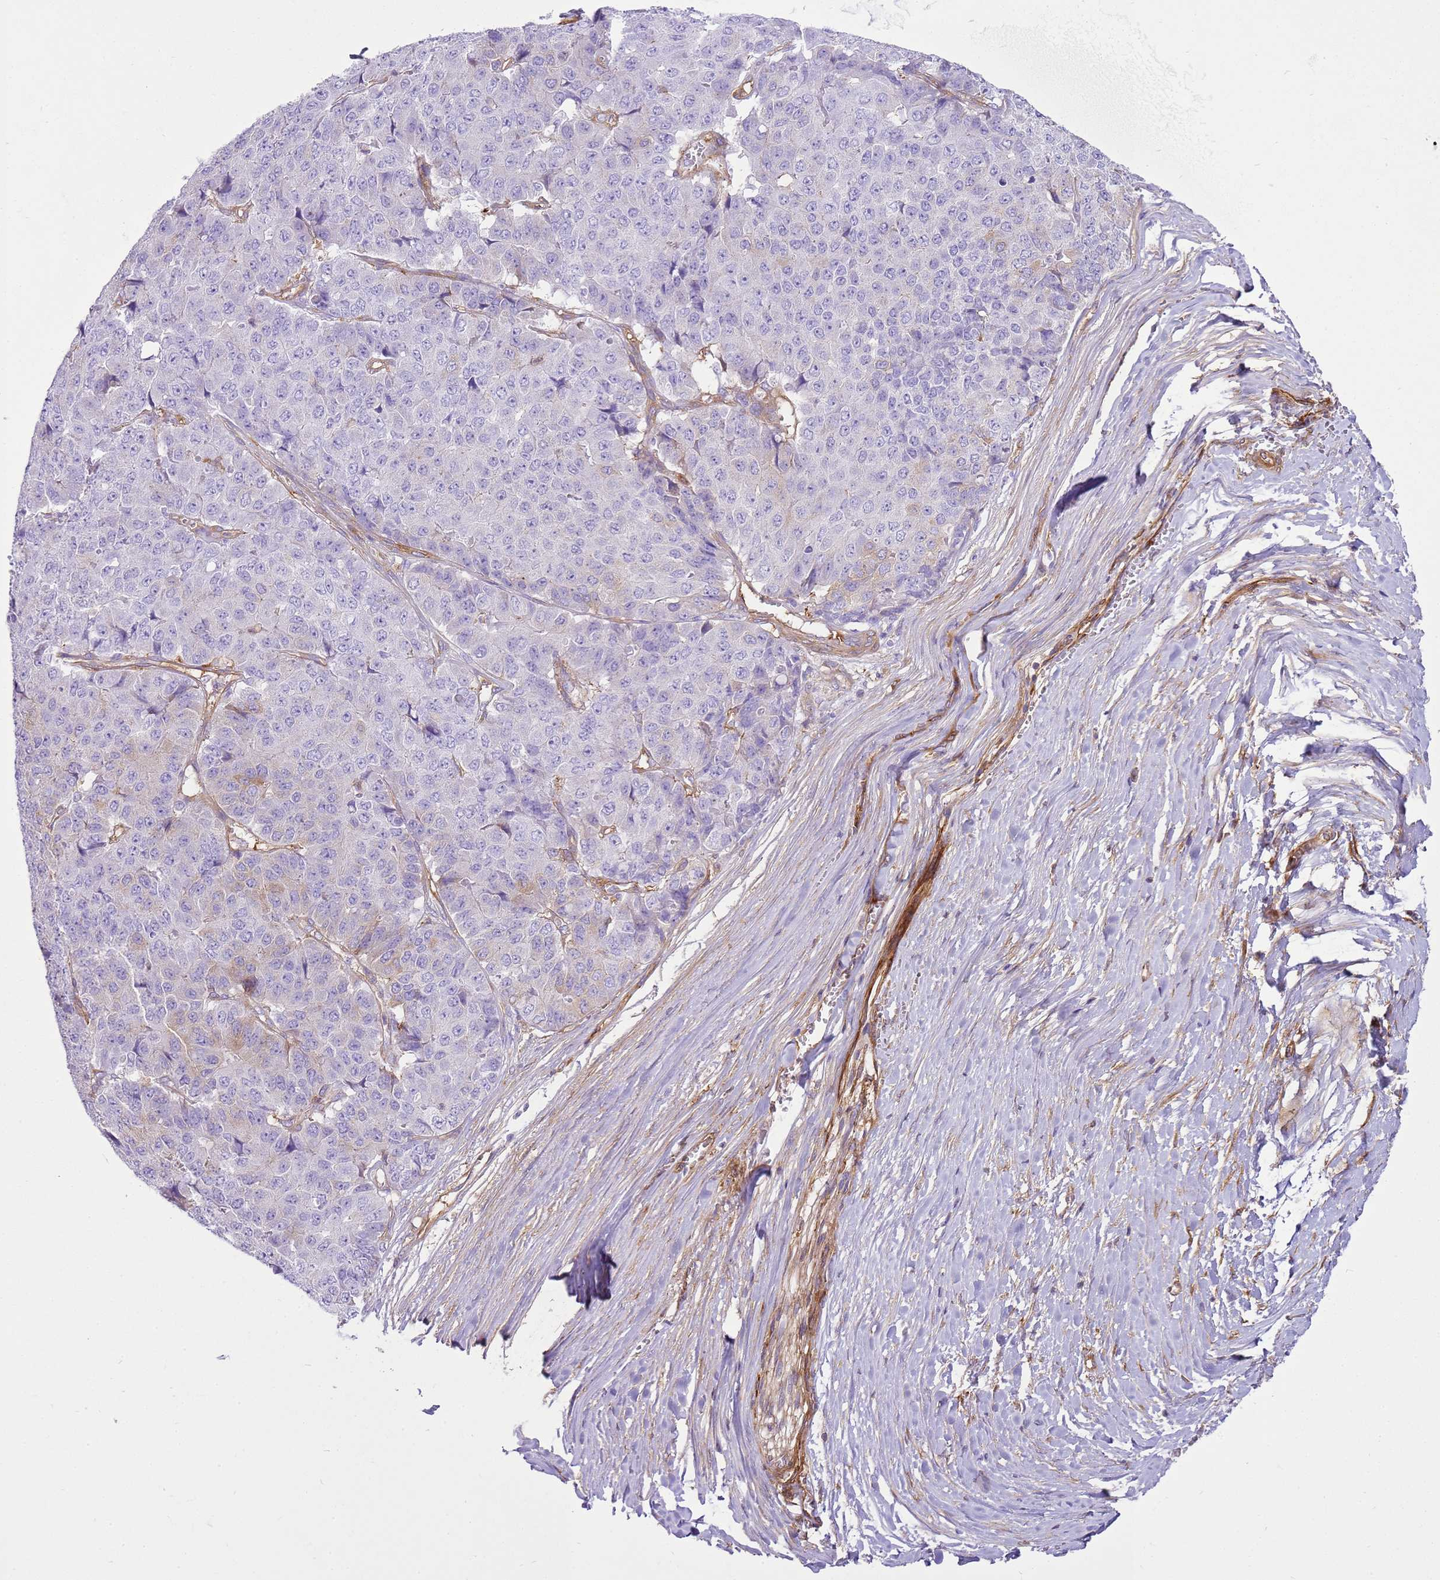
{"staining": {"intensity": "negative", "quantity": "none", "location": "none"}, "tissue": "pancreatic cancer", "cell_type": "Tumor cells", "image_type": "cancer", "snomed": [{"axis": "morphology", "description": "Adenocarcinoma, NOS"}, {"axis": "topography", "description": "Pancreas"}], "caption": "A histopathology image of pancreatic cancer (adenocarcinoma) stained for a protein exhibits no brown staining in tumor cells. Nuclei are stained in blue.", "gene": "SNX21", "patient": {"sex": "male", "age": 50}}